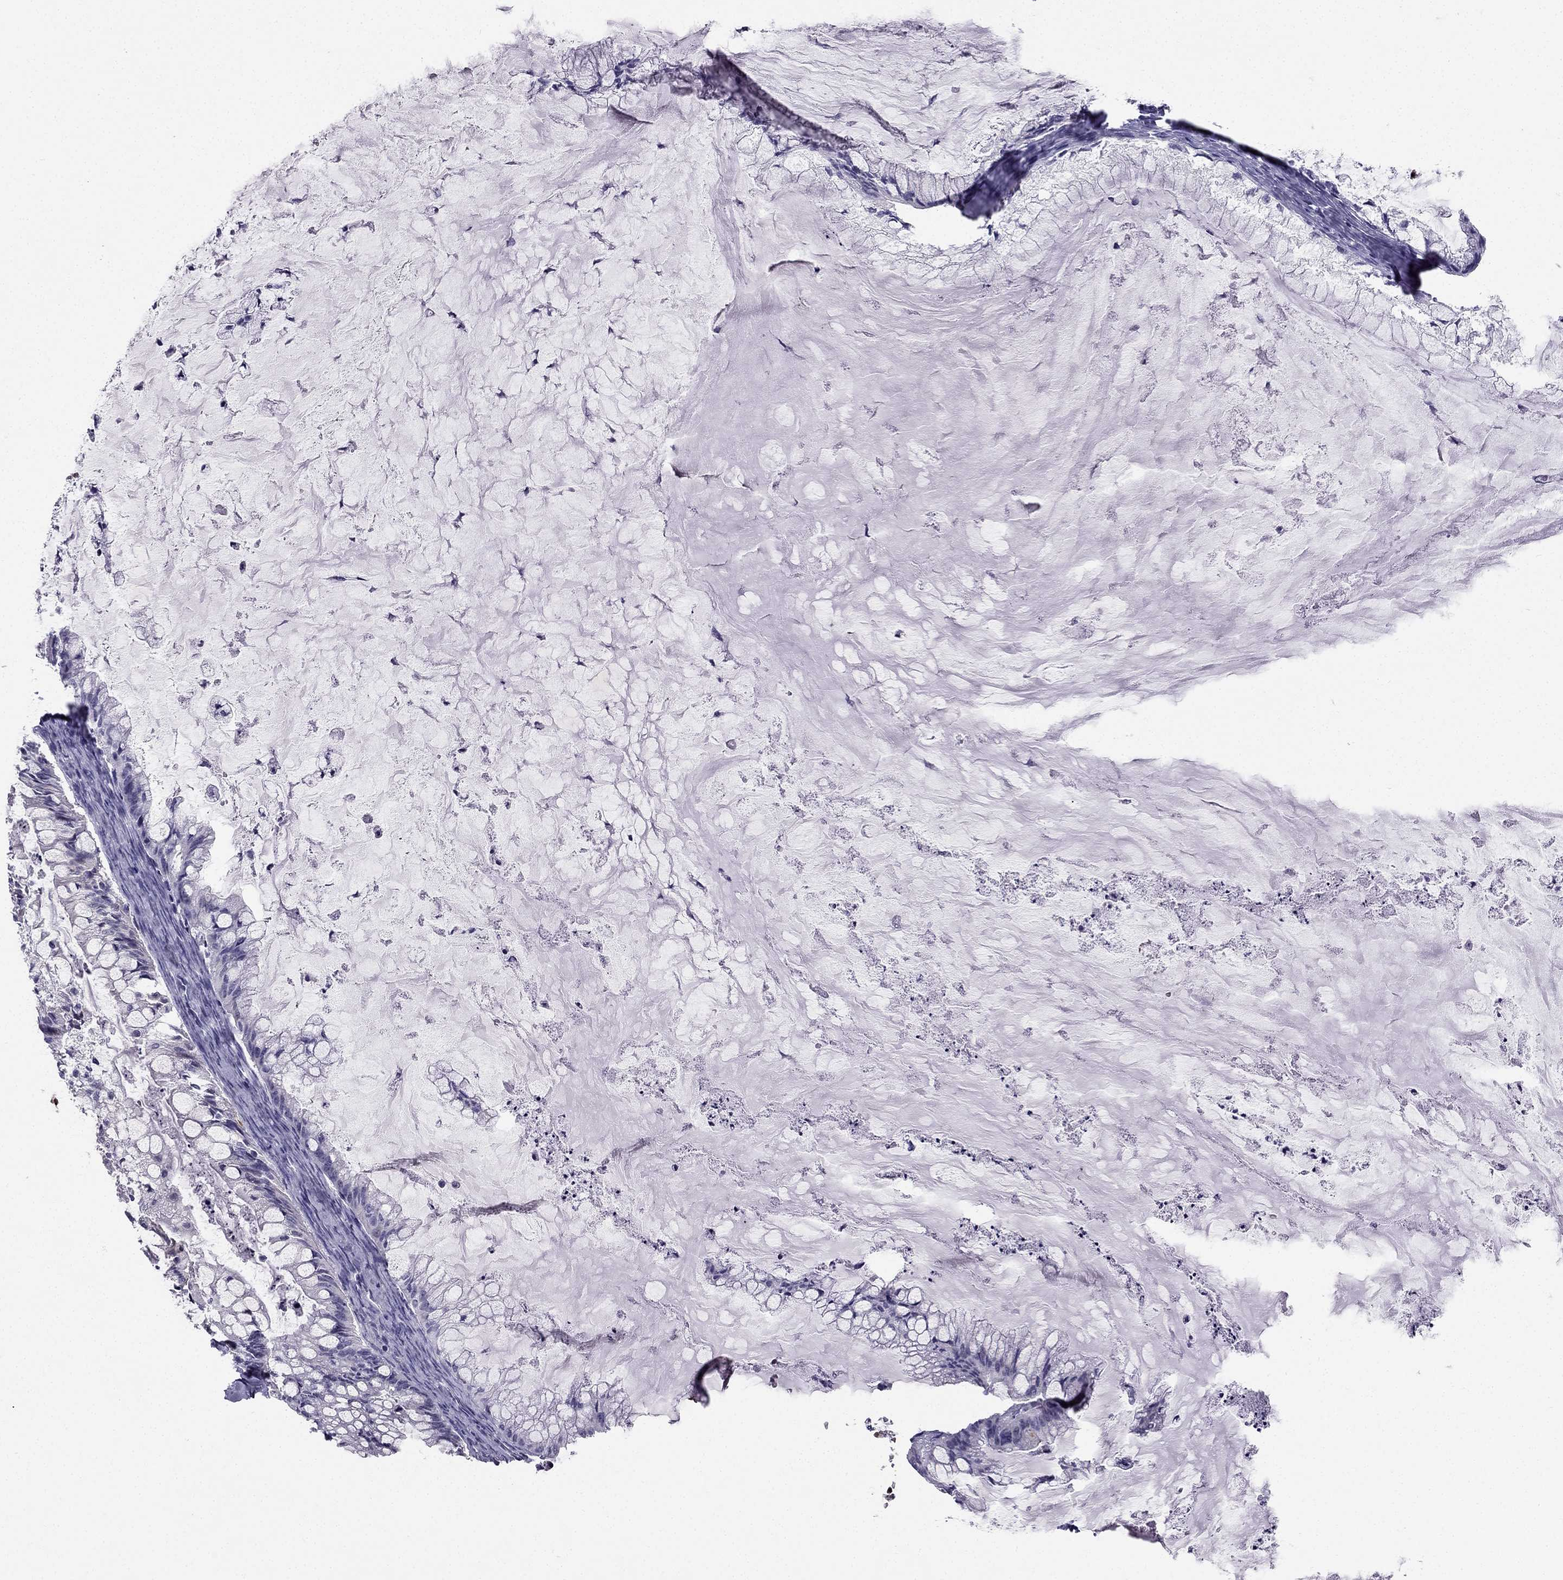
{"staining": {"intensity": "negative", "quantity": "none", "location": "none"}, "tissue": "ovarian cancer", "cell_type": "Tumor cells", "image_type": "cancer", "snomed": [{"axis": "morphology", "description": "Cystadenocarcinoma, mucinous, NOS"}, {"axis": "topography", "description": "Ovary"}], "caption": "Protein analysis of mucinous cystadenocarcinoma (ovarian) demonstrates no significant staining in tumor cells.", "gene": "RSPH14", "patient": {"sex": "female", "age": 57}}